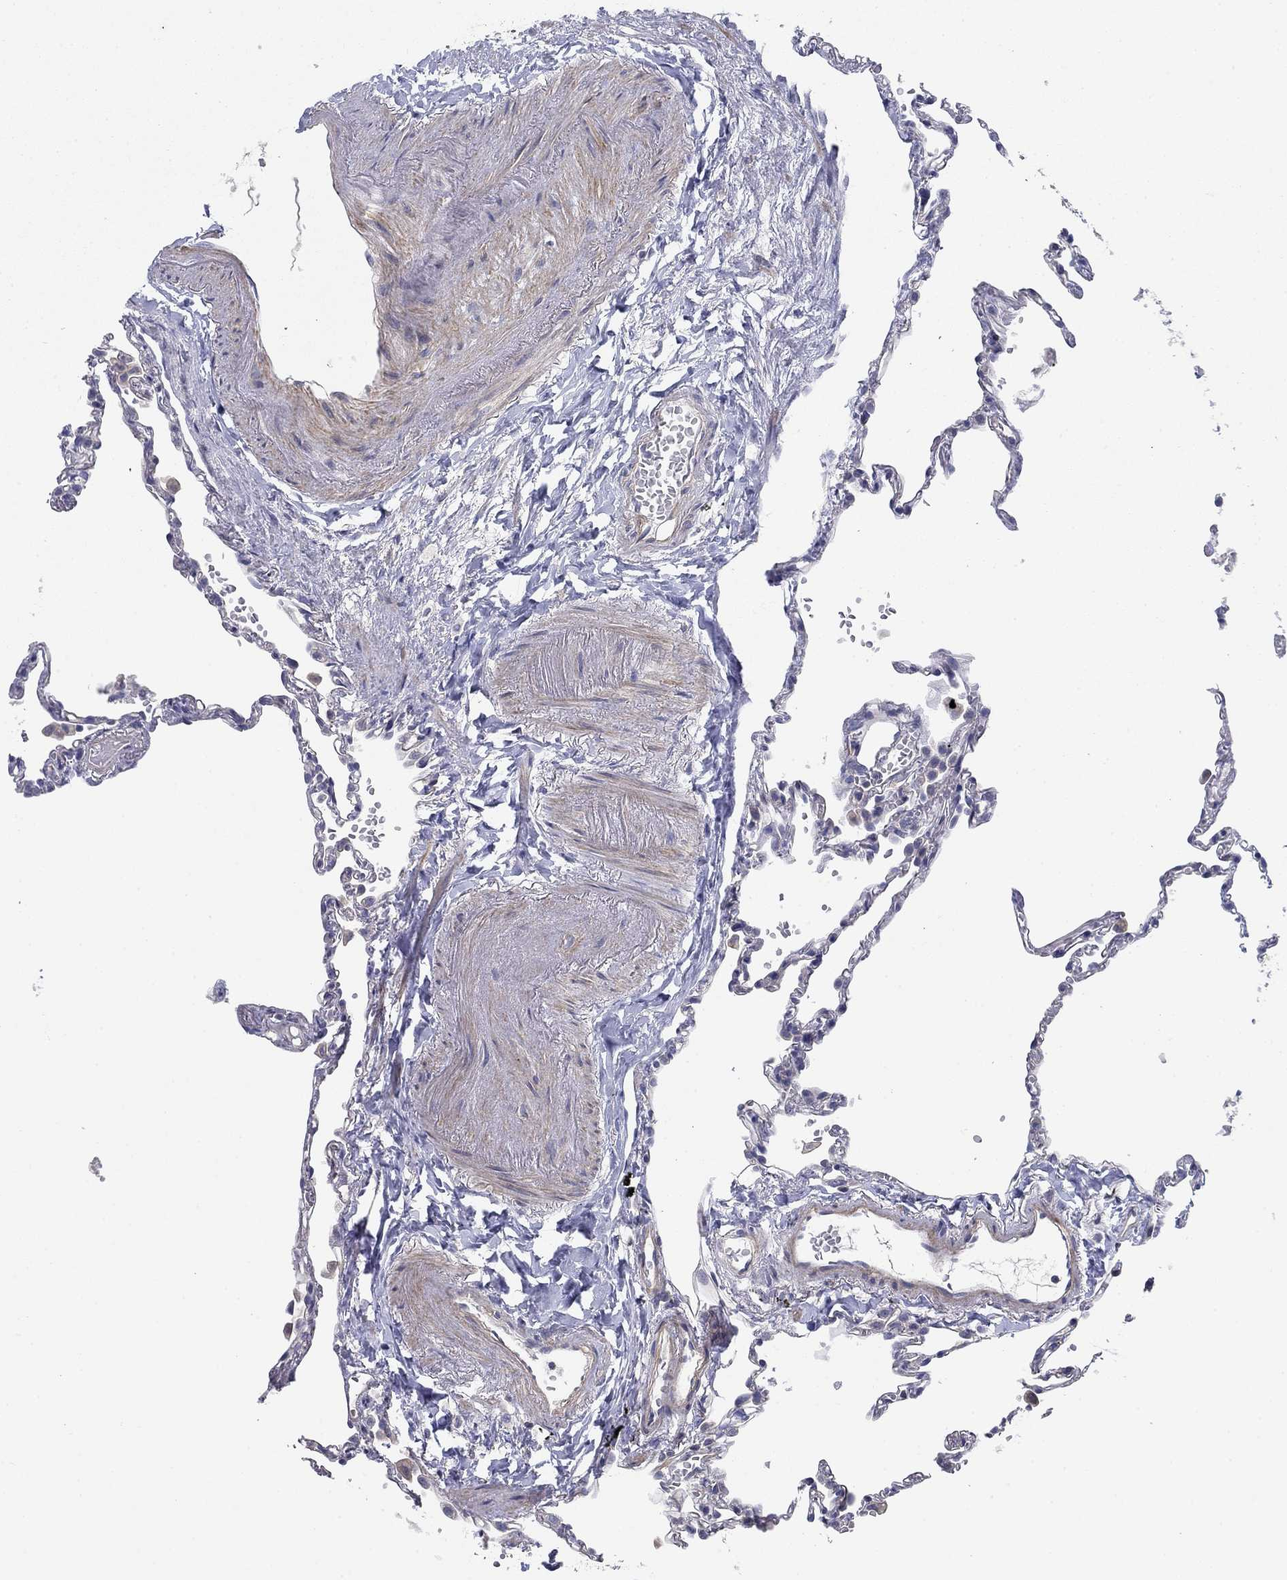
{"staining": {"intensity": "negative", "quantity": "none", "location": "none"}, "tissue": "lung", "cell_type": "Alveolar cells", "image_type": "normal", "snomed": [{"axis": "morphology", "description": "Normal tissue, NOS"}, {"axis": "topography", "description": "Lung"}], "caption": "Immunohistochemistry (IHC) of normal lung exhibits no expression in alveolar cells. Nuclei are stained in blue.", "gene": "GRK7", "patient": {"sex": "male", "age": 78}}